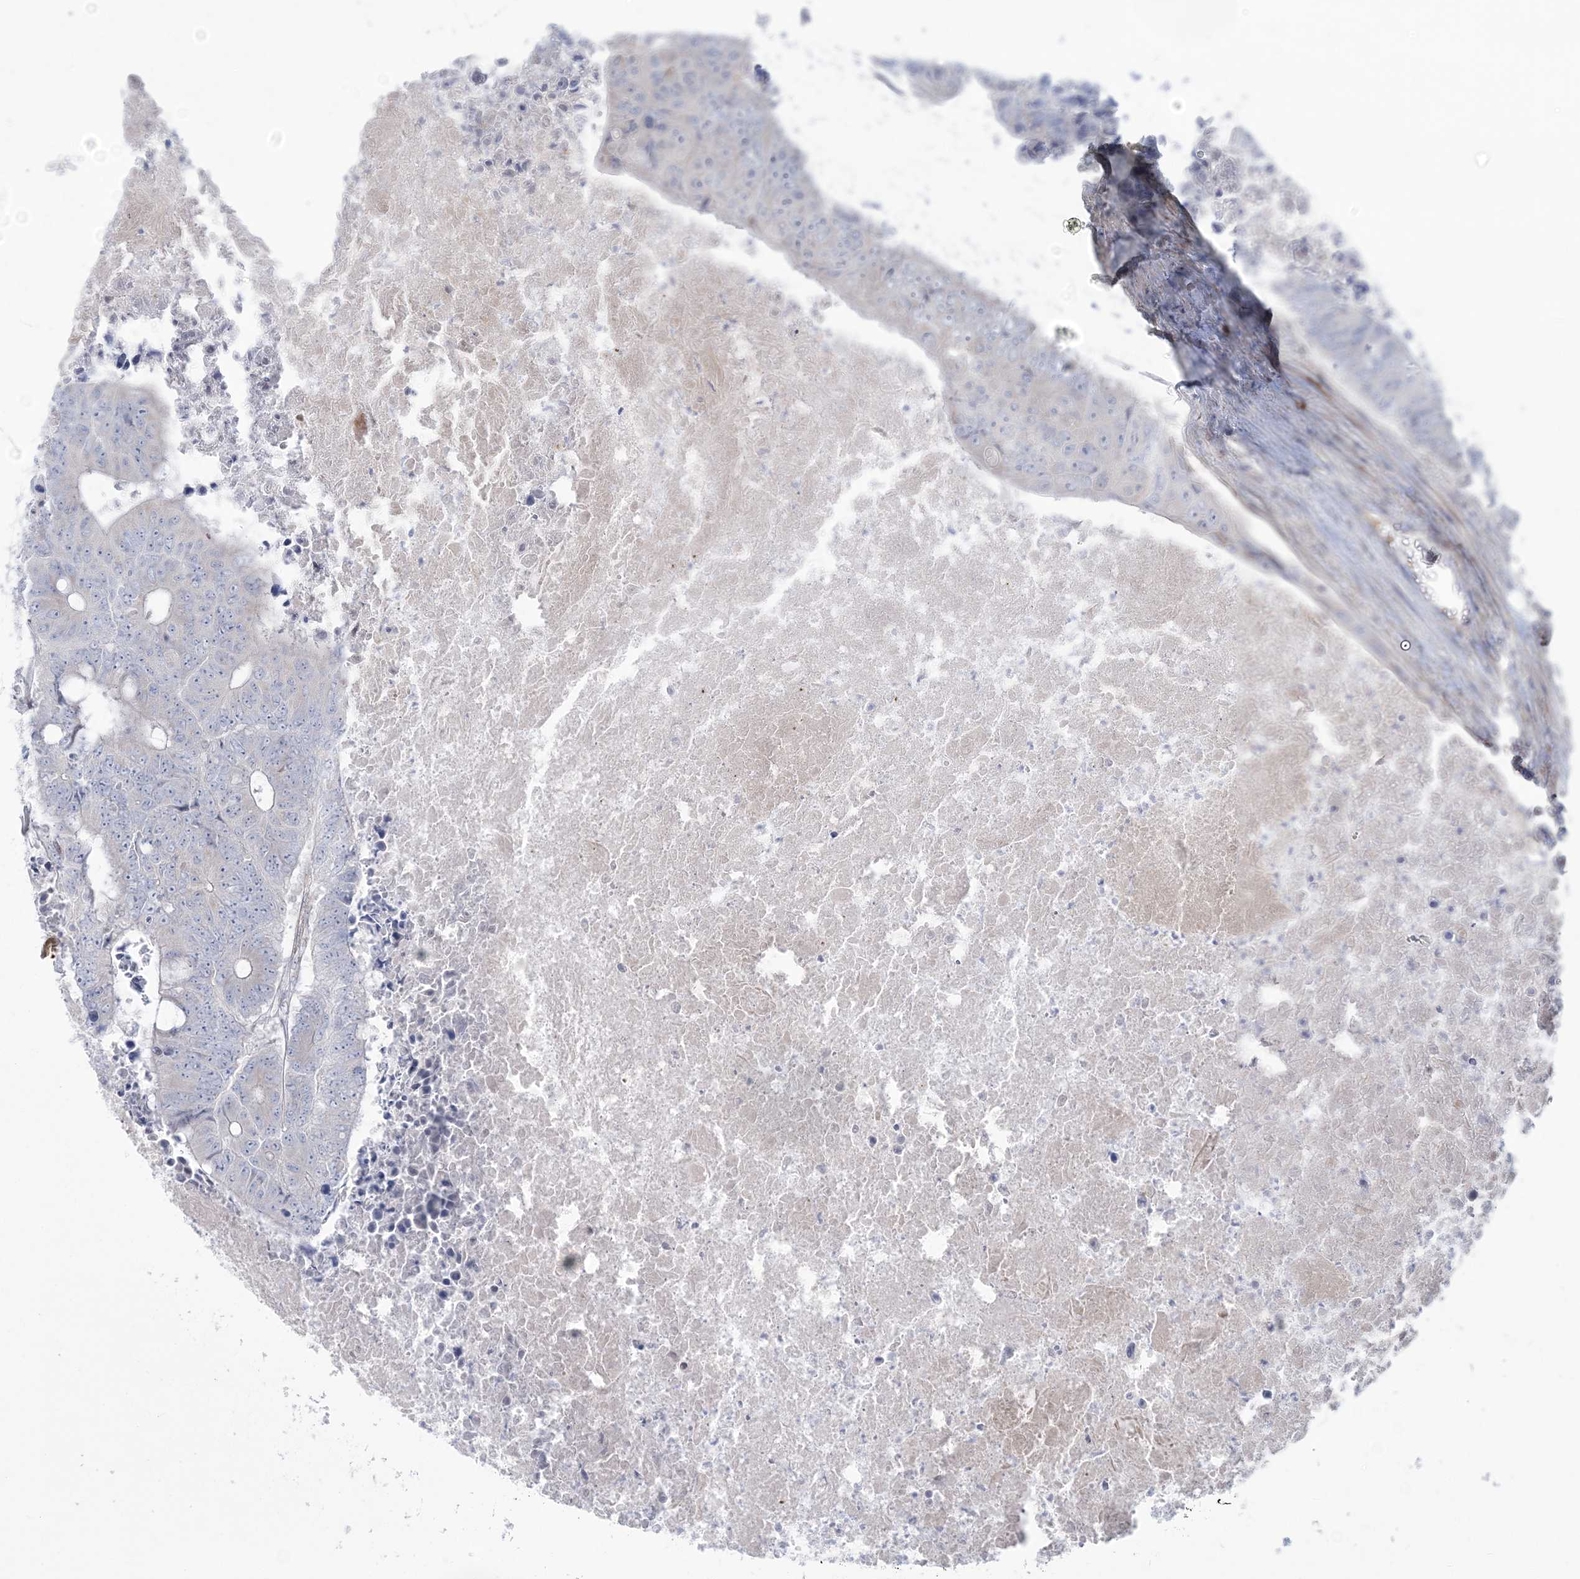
{"staining": {"intensity": "negative", "quantity": "none", "location": "none"}, "tissue": "colorectal cancer", "cell_type": "Tumor cells", "image_type": "cancer", "snomed": [{"axis": "morphology", "description": "Adenocarcinoma, NOS"}, {"axis": "topography", "description": "Colon"}], "caption": "The immunohistochemistry histopathology image has no significant staining in tumor cells of colorectal adenocarcinoma tissue.", "gene": "NUDT9", "patient": {"sex": "male", "age": 87}}